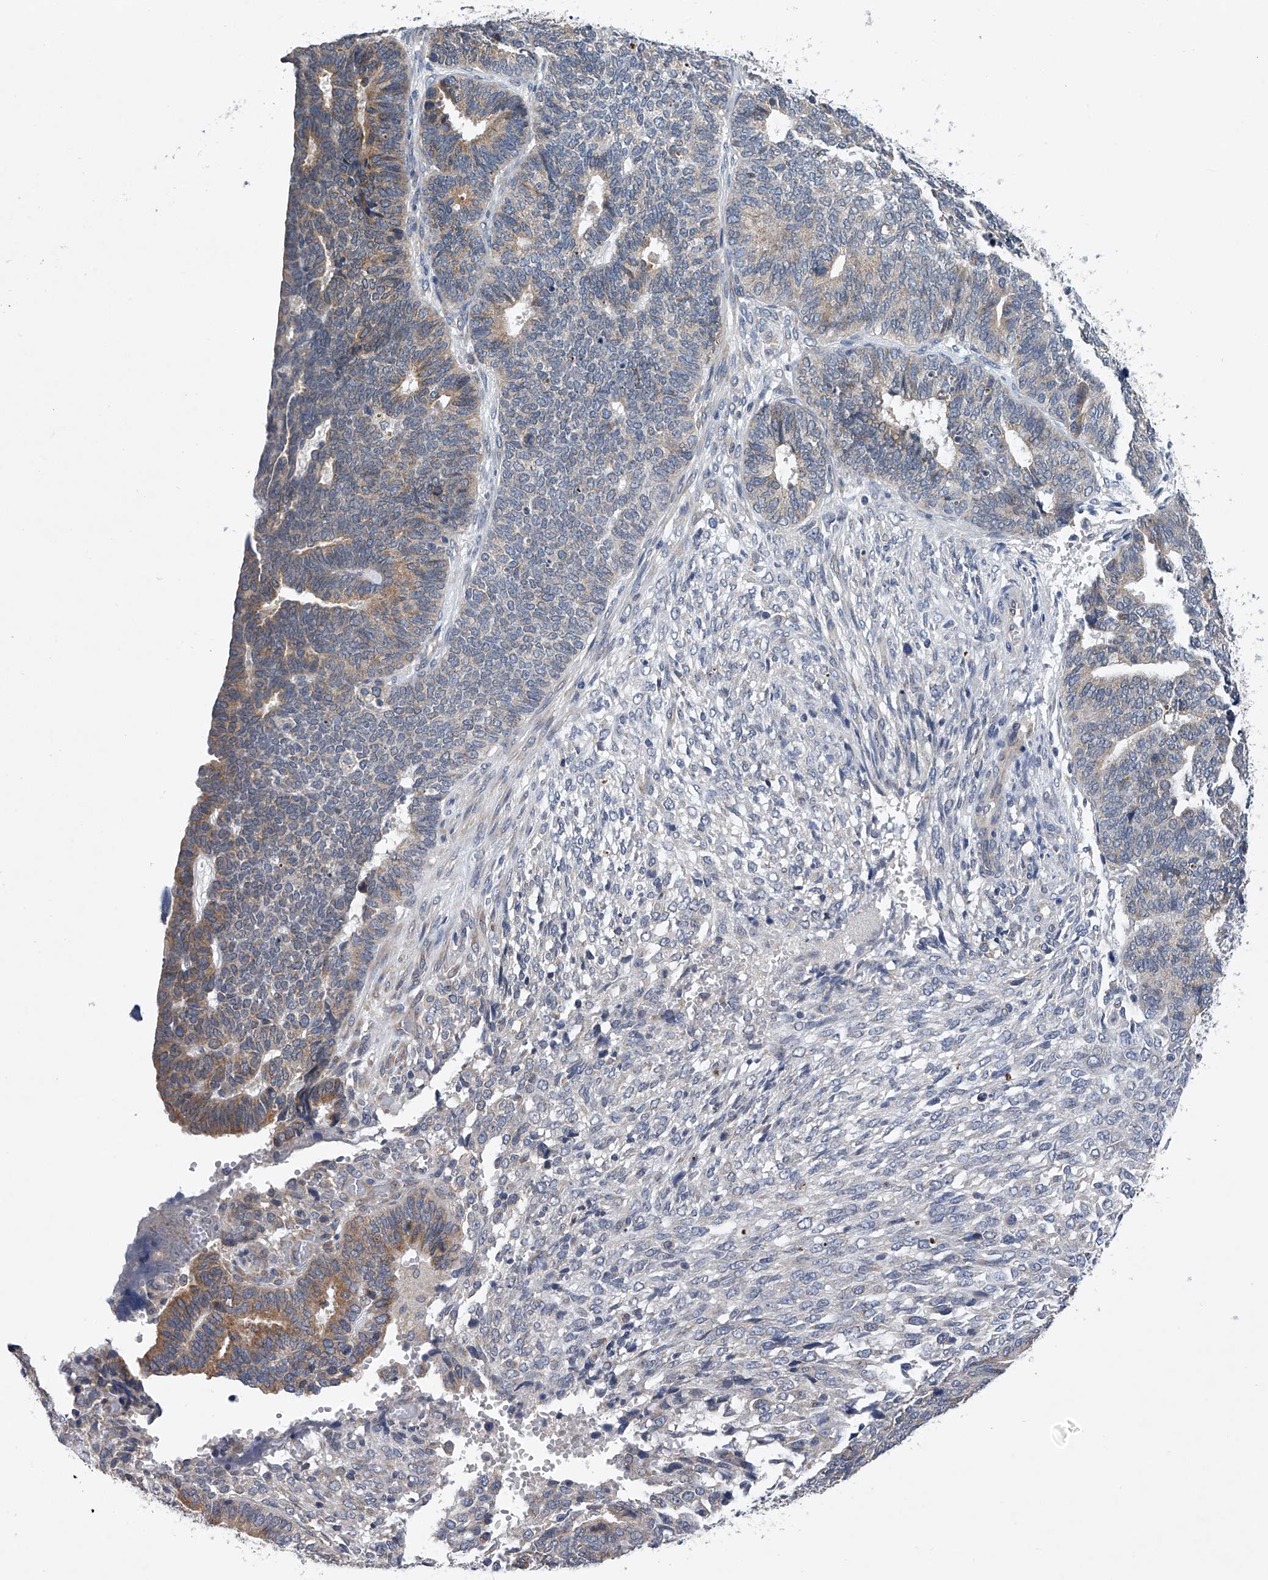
{"staining": {"intensity": "weak", "quantity": "25%-75%", "location": "cytoplasmic/membranous"}, "tissue": "endometrial cancer", "cell_type": "Tumor cells", "image_type": "cancer", "snomed": [{"axis": "morphology", "description": "Adenocarcinoma, NOS"}, {"axis": "topography", "description": "Endometrium"}], "caption": "IHC image of adenocarcinoma (endometrial) stained for a protein (brown), which demonstrates low levels of weak cytoplasmic/membranous expression in approximately 25%-75% of tumor cells.", "gene": "RNF5", "patient": {"sex": "female", "age": 70}}